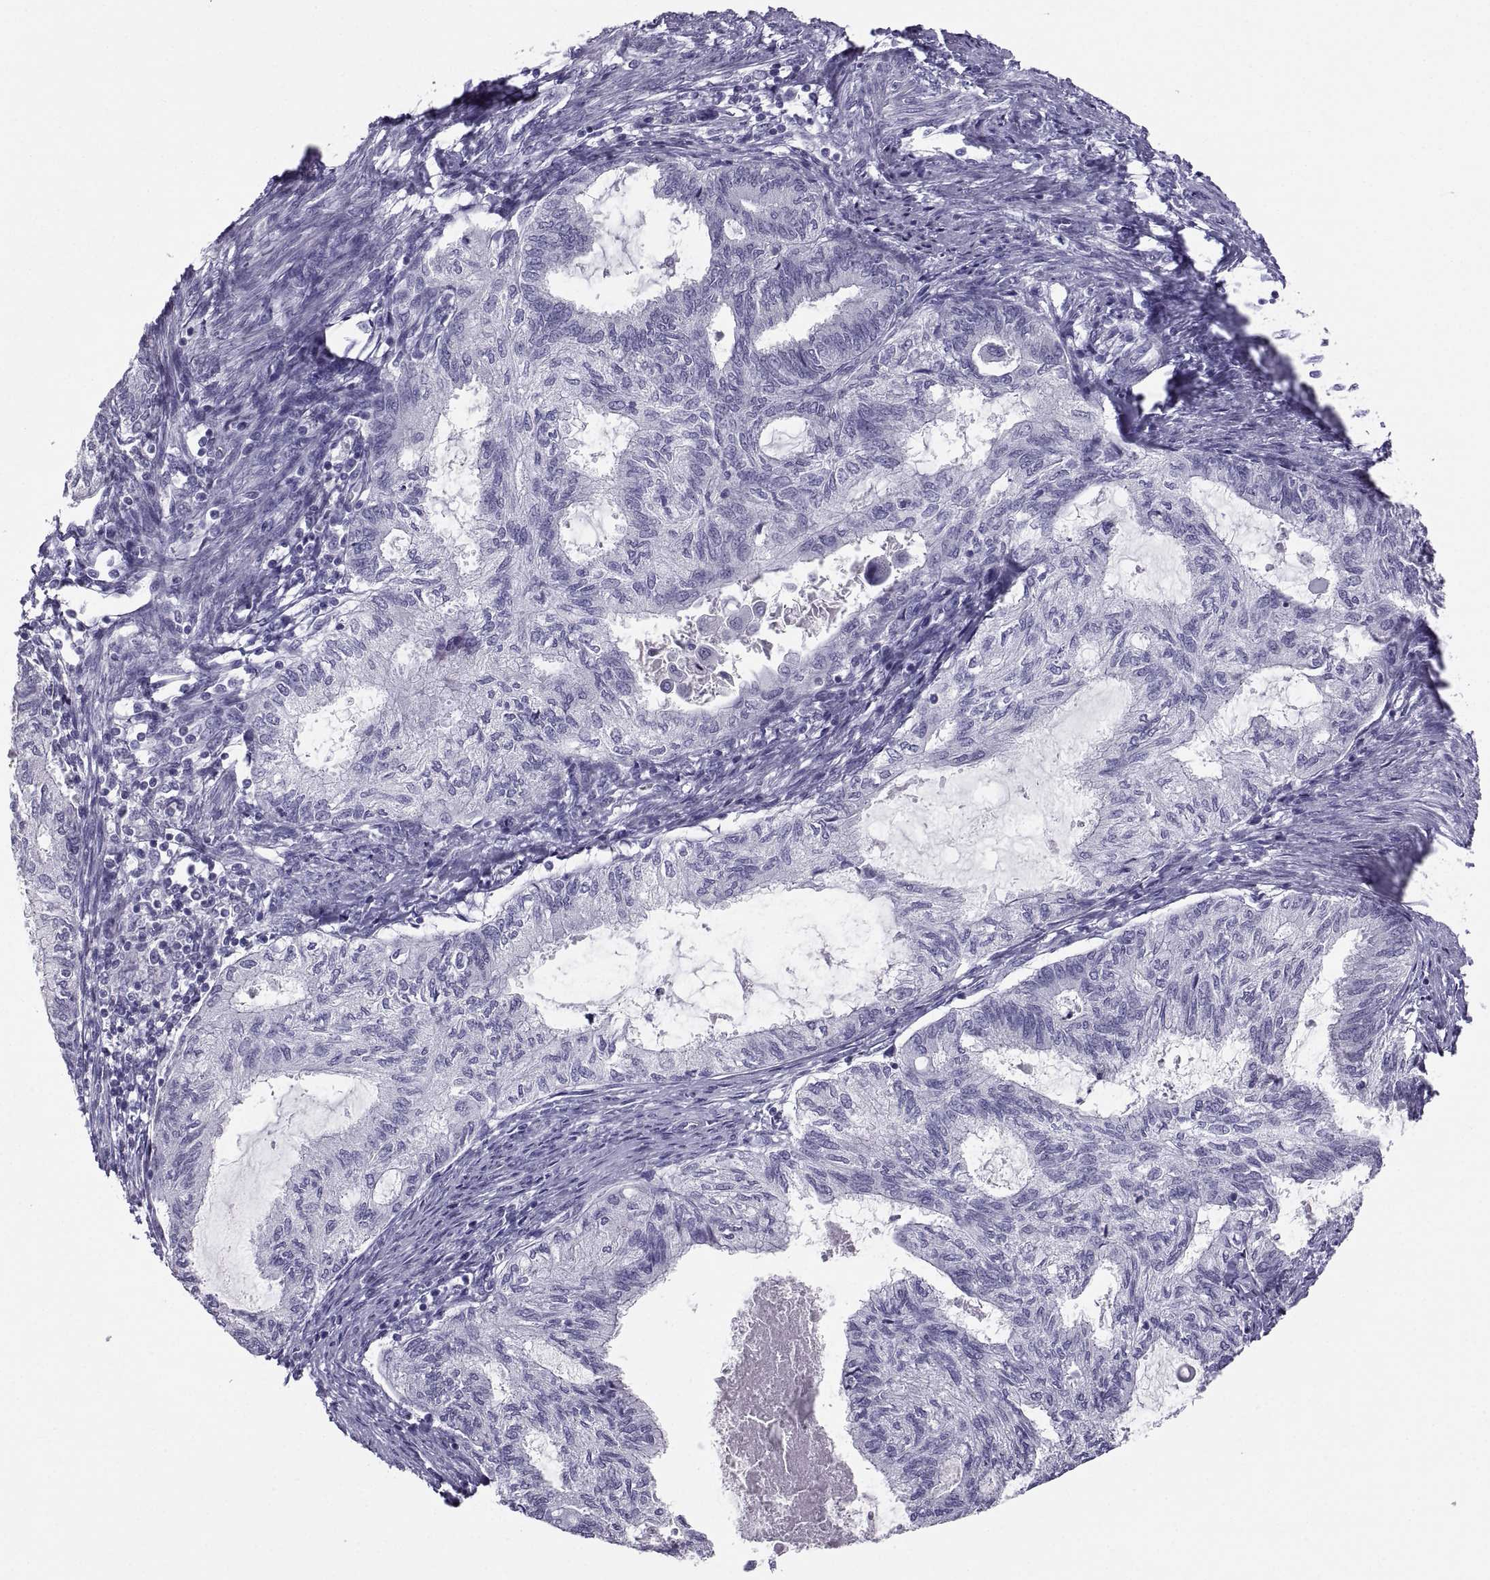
{"staining": {"intensity": "negative", "quantity": "none", "location": "none"}, "tissue": "endometrial cancer", "cell_type": "Tumor cells", "image_type": "cancer", "snomed": [{"axis": "morphology", "description": "Adenocarcinoma, NOS"}, {"axis": "topography", "description": "Endometrium"}], "caption": "Human endometrial cancer stained for a protein using immunohistochemistry (IHC) shows no positivity in tumor cells.", "gene": "PCSK1N", "patient": {"sex": "female", "age": 86}}